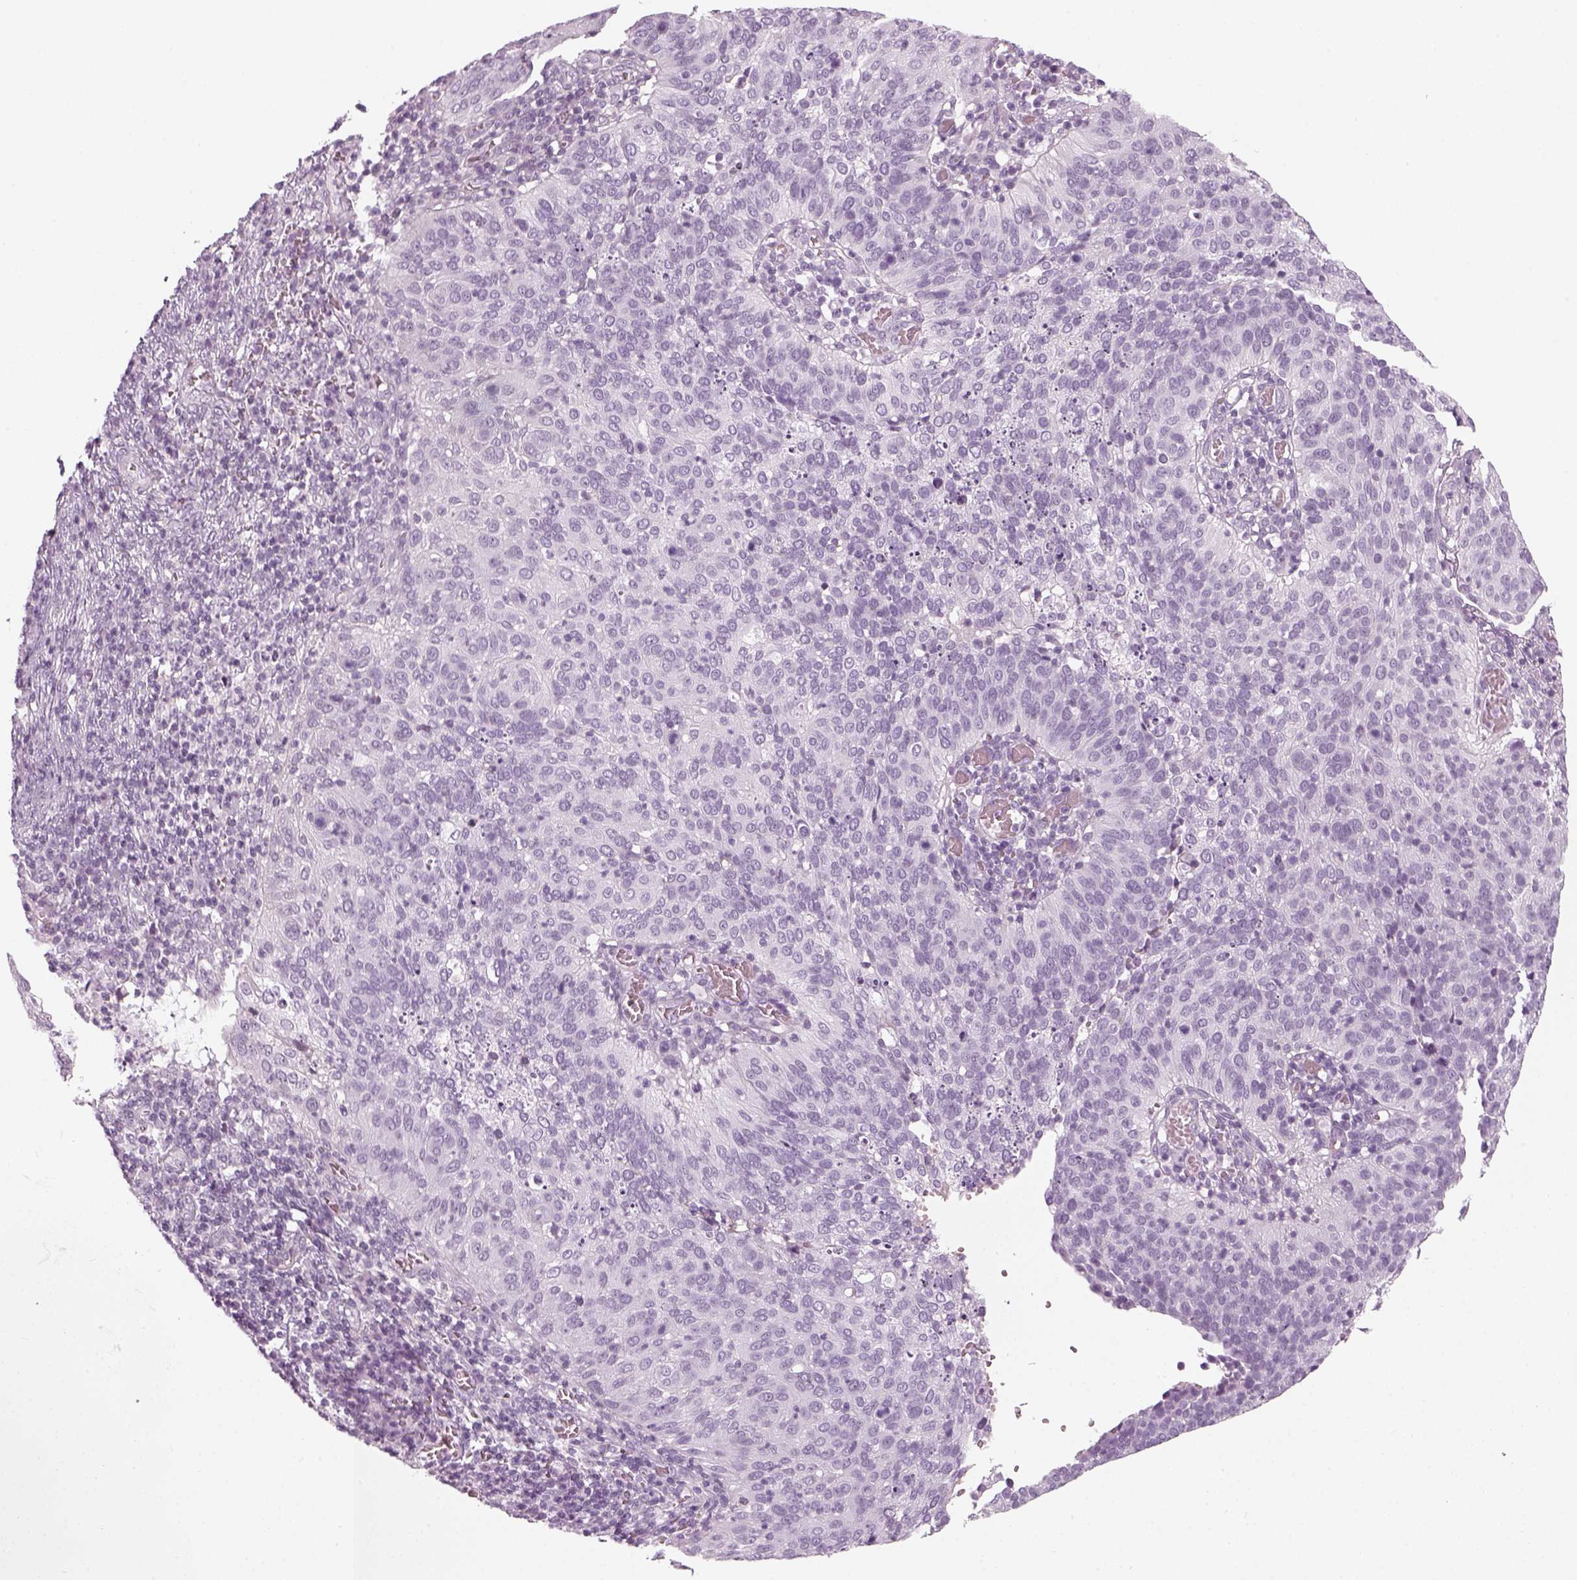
{"staining": {"intensity": "negative", "quantity": "none", "location": "none"}, "tissue": "cervical cancer", "cell_type": "Tumor cells", "image_type": "cancer", "snomed": [{"axis": "morphology", "description": "Squamous cell carcinoma, NOS"}, {"axis": "topography", "description": "Cervix"}], "caption": "Cervical cancer (squamous cell carcinoma) was stained to show a protein in brown. There is no significant expression in tumor cells.", "gene": "GAS2L2", "patient": {"sex": "female", "age": 39}}